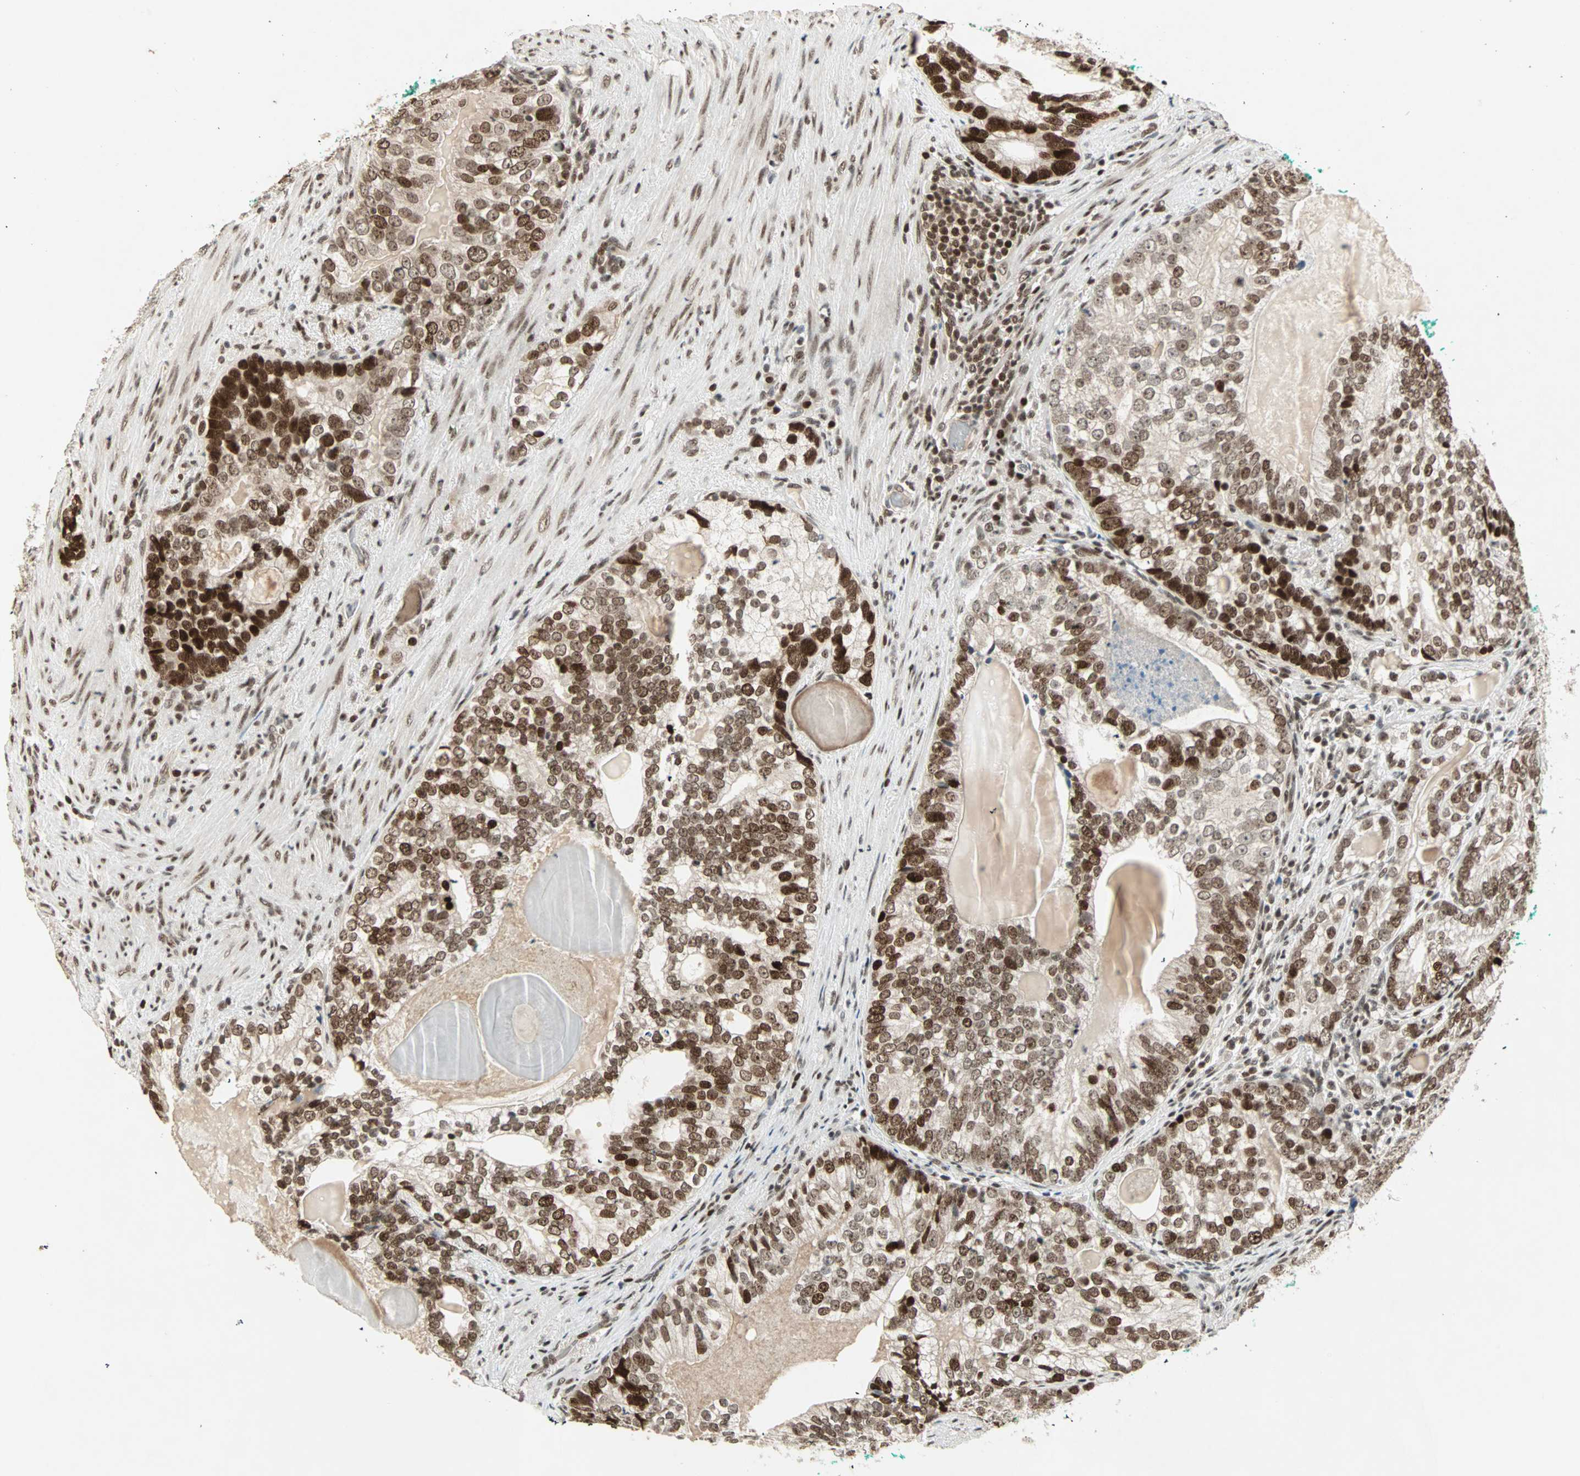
{"staining": {"intensity": "strong", "quantity": ">75%", "location": "nuclear"}, "tissue": "prostate cancer", "cell_type": "Tumor cells", "image_type": "cancer", "snomed": [{"axis": "morphology", "description": "Adenocarcinoma, High grade"}, {"axis": "topography", "description": "Prostate"}], "caption": "A high-resolution photomicrograph shows IHC staining of high-grade adenocarcinoma (prostate), which demonstrates strong nuclear positivity in approximately >75% of tumor cells.", "gene": "MDC1", "patient": {"sex": "male", "age": 66}}